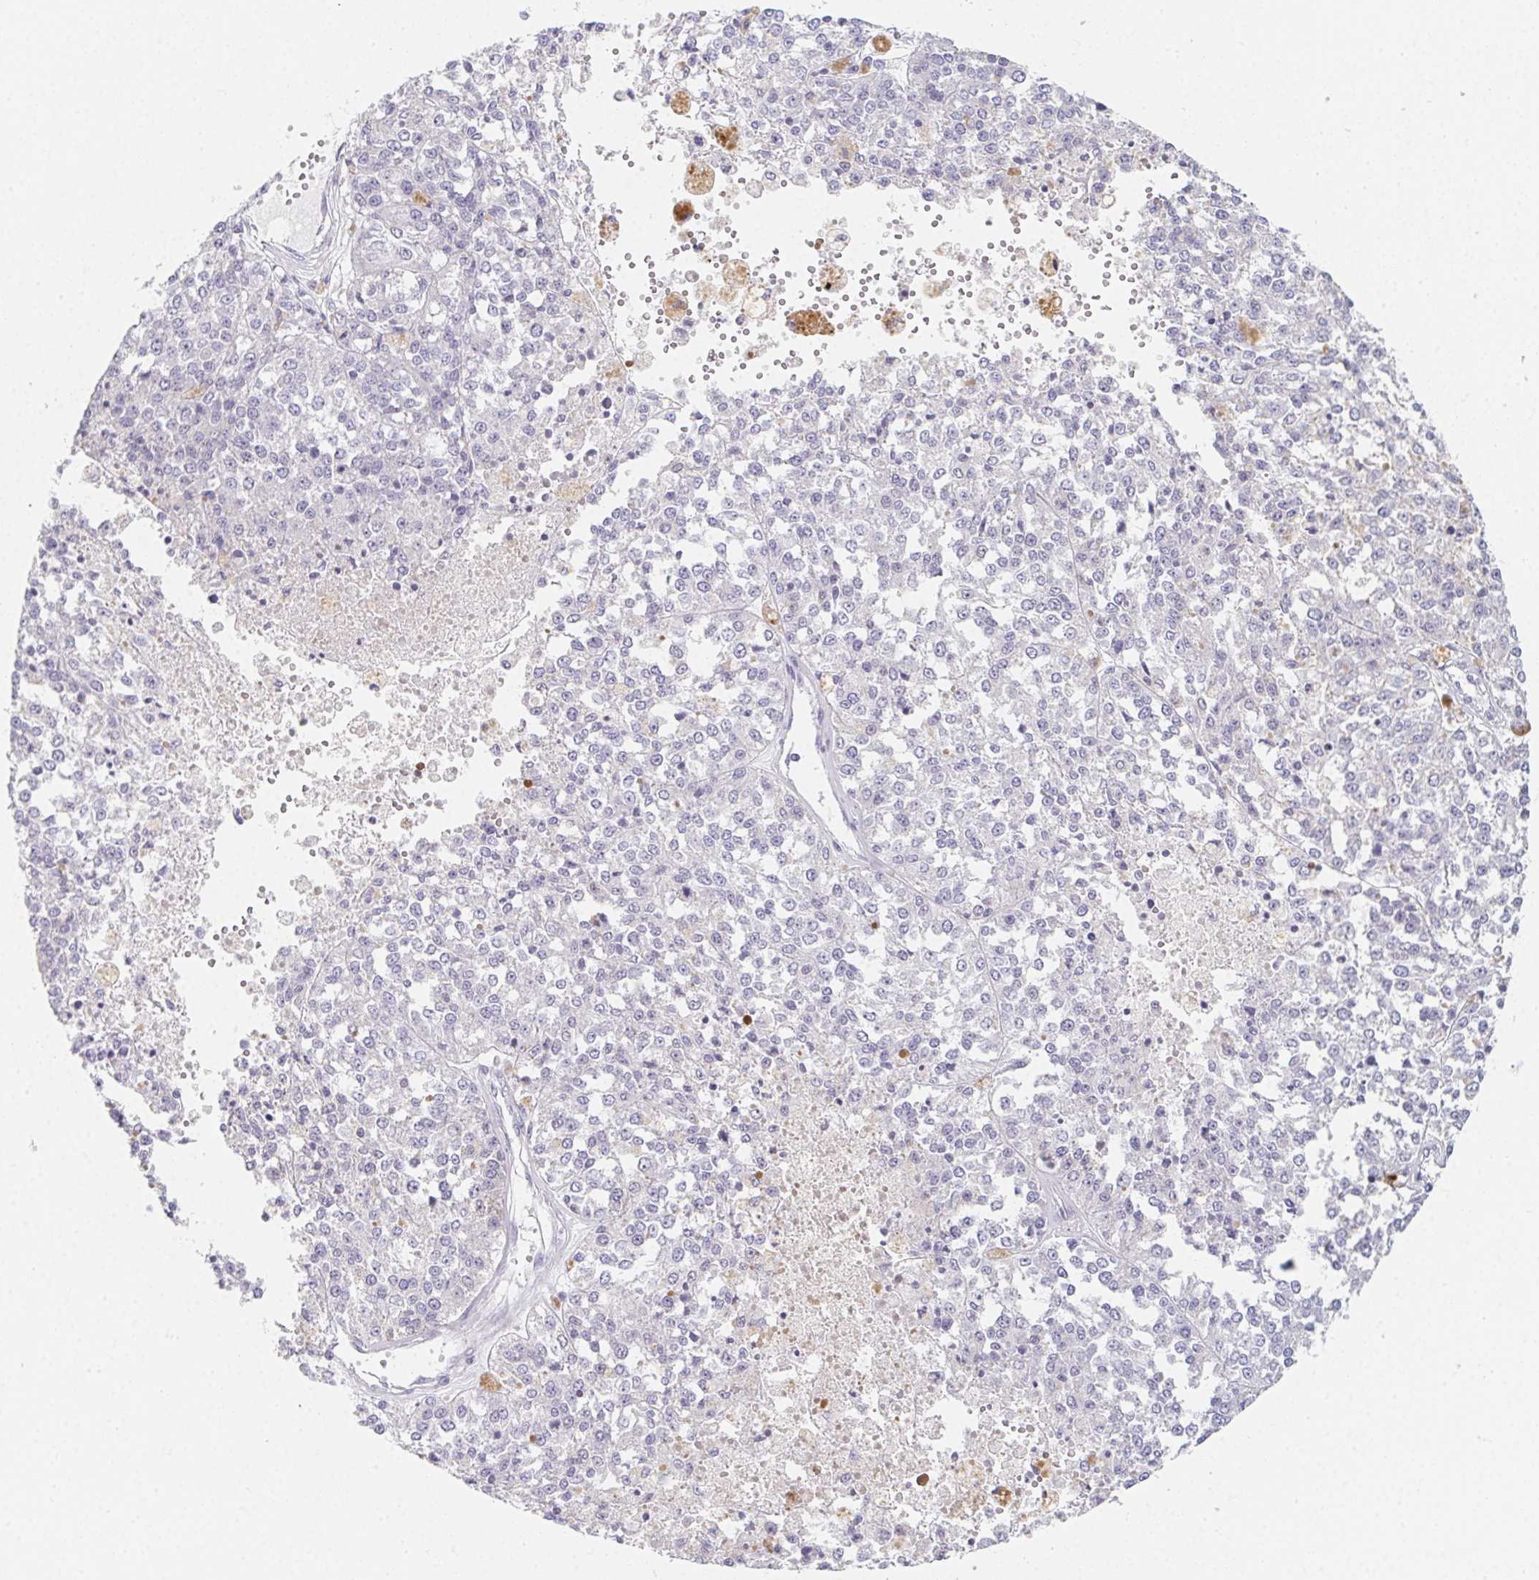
{"staining": {"intensity": "negative", "quantity": "none", "location": "none"}, "tissue": "melanoma", "cell_type": "Tumor cells", "image_type": "cancer", "snomed": [{"axis": "morphology", "description": "Malignant melanoma, Metastatic site"}, {"axis": "topography", "description": "Lymph node"}], "caption": "Photomicrograph shows no protein staining in tumor cells of malignant melanoma (metastatic site) tissue. (DAB (3,3'-diaminobenzidine) immunohistochemistry with hematoxylin counter stain).", "gene": "GLIPR1L1", "patient": {"sex": "female", "age": 64}}